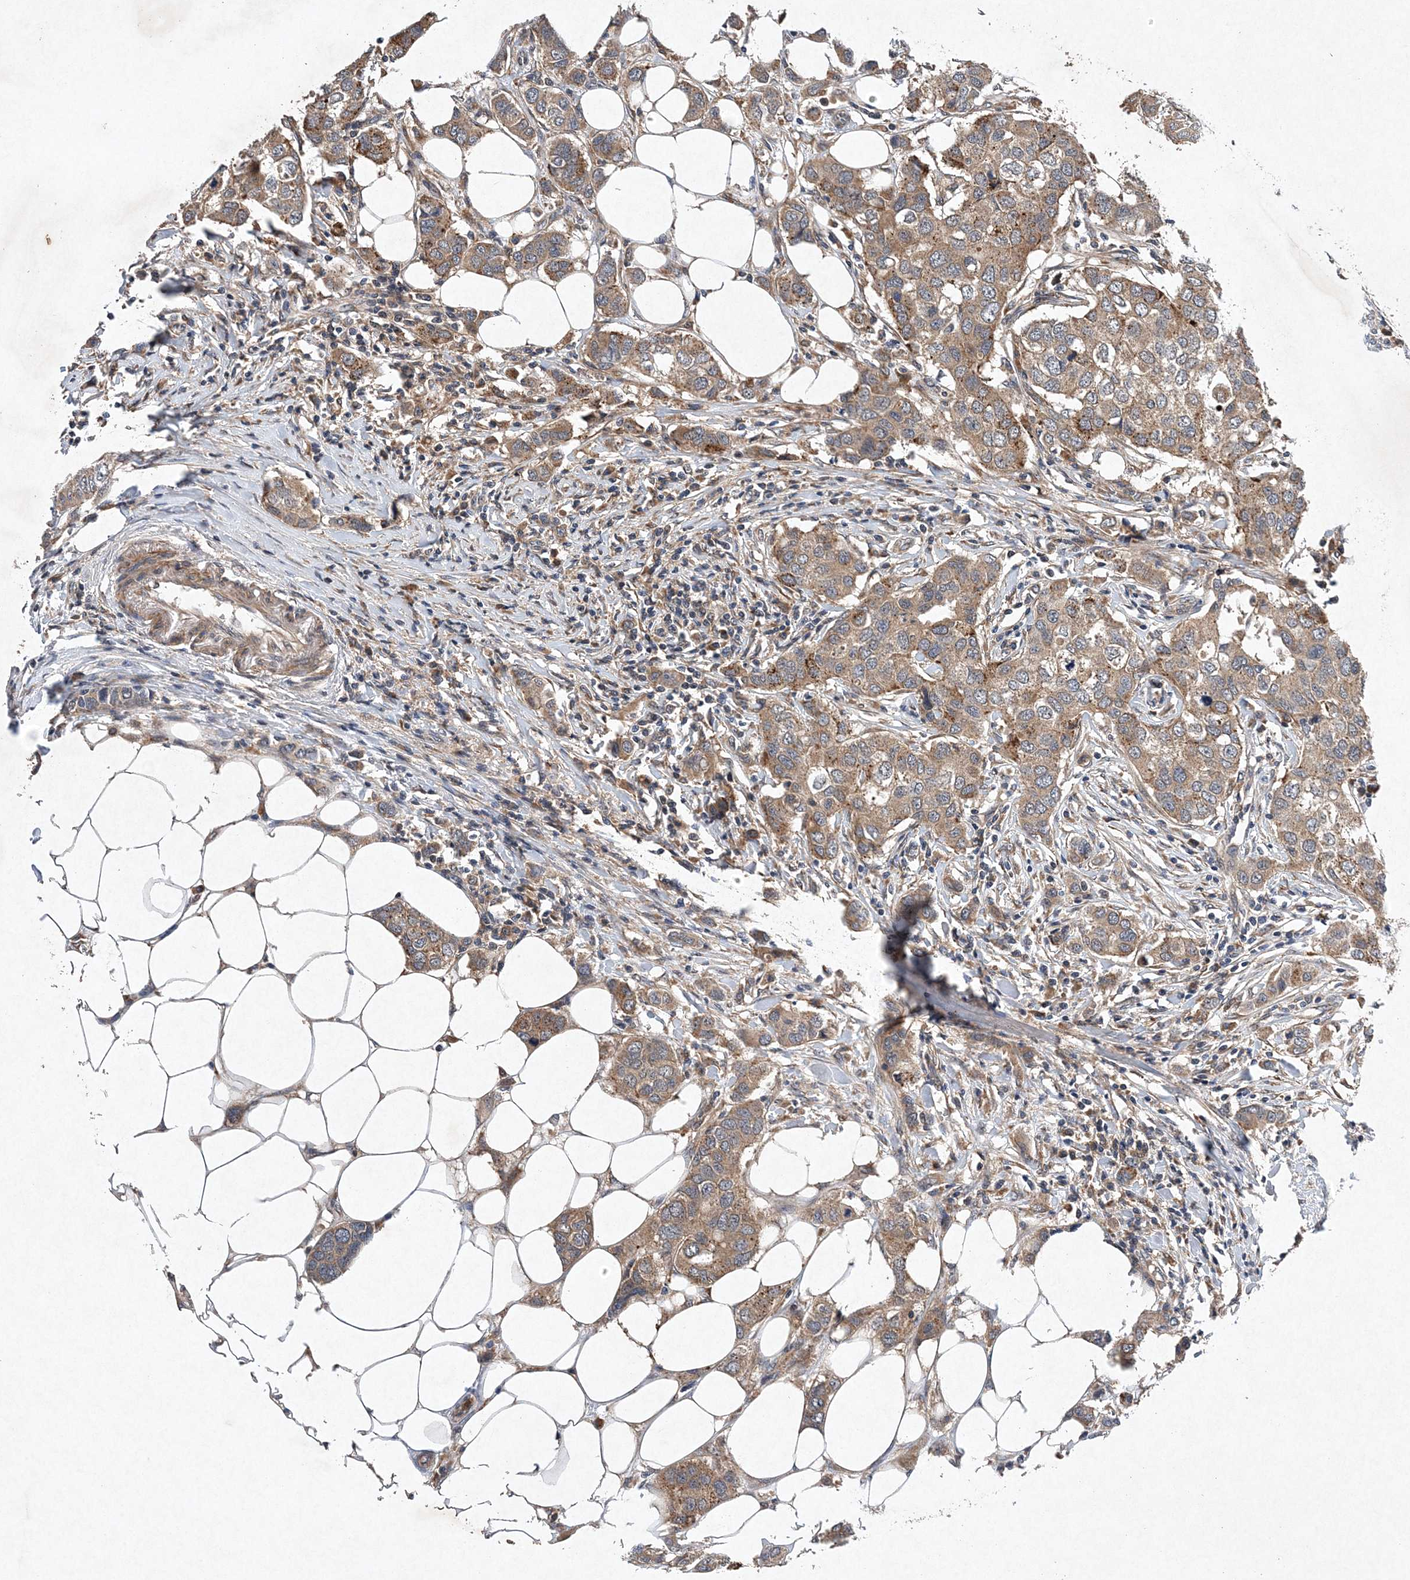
{"staining": {"intensity": "moderate", "quantity": ">75%", "location": "cytoplasmic/membranous"}, "tissue": "breast cancer", "cell_type": "Tumor cells", "image_type": "cancer", "snomed": [{"axis": "morphology", "description": "Duct carcinoma"}, {"axis": "topography", "description": "Breast"}], "caption": "Immunohistochemistry (DAB) staining of breast cancer (invasive ductal carcinoma) exhibits moderate cytoplasmic/membranous protein staining in about >75% of tumor cells.", "gene": "PROSER1", "patient": {"sex": "female", "age": 50}}